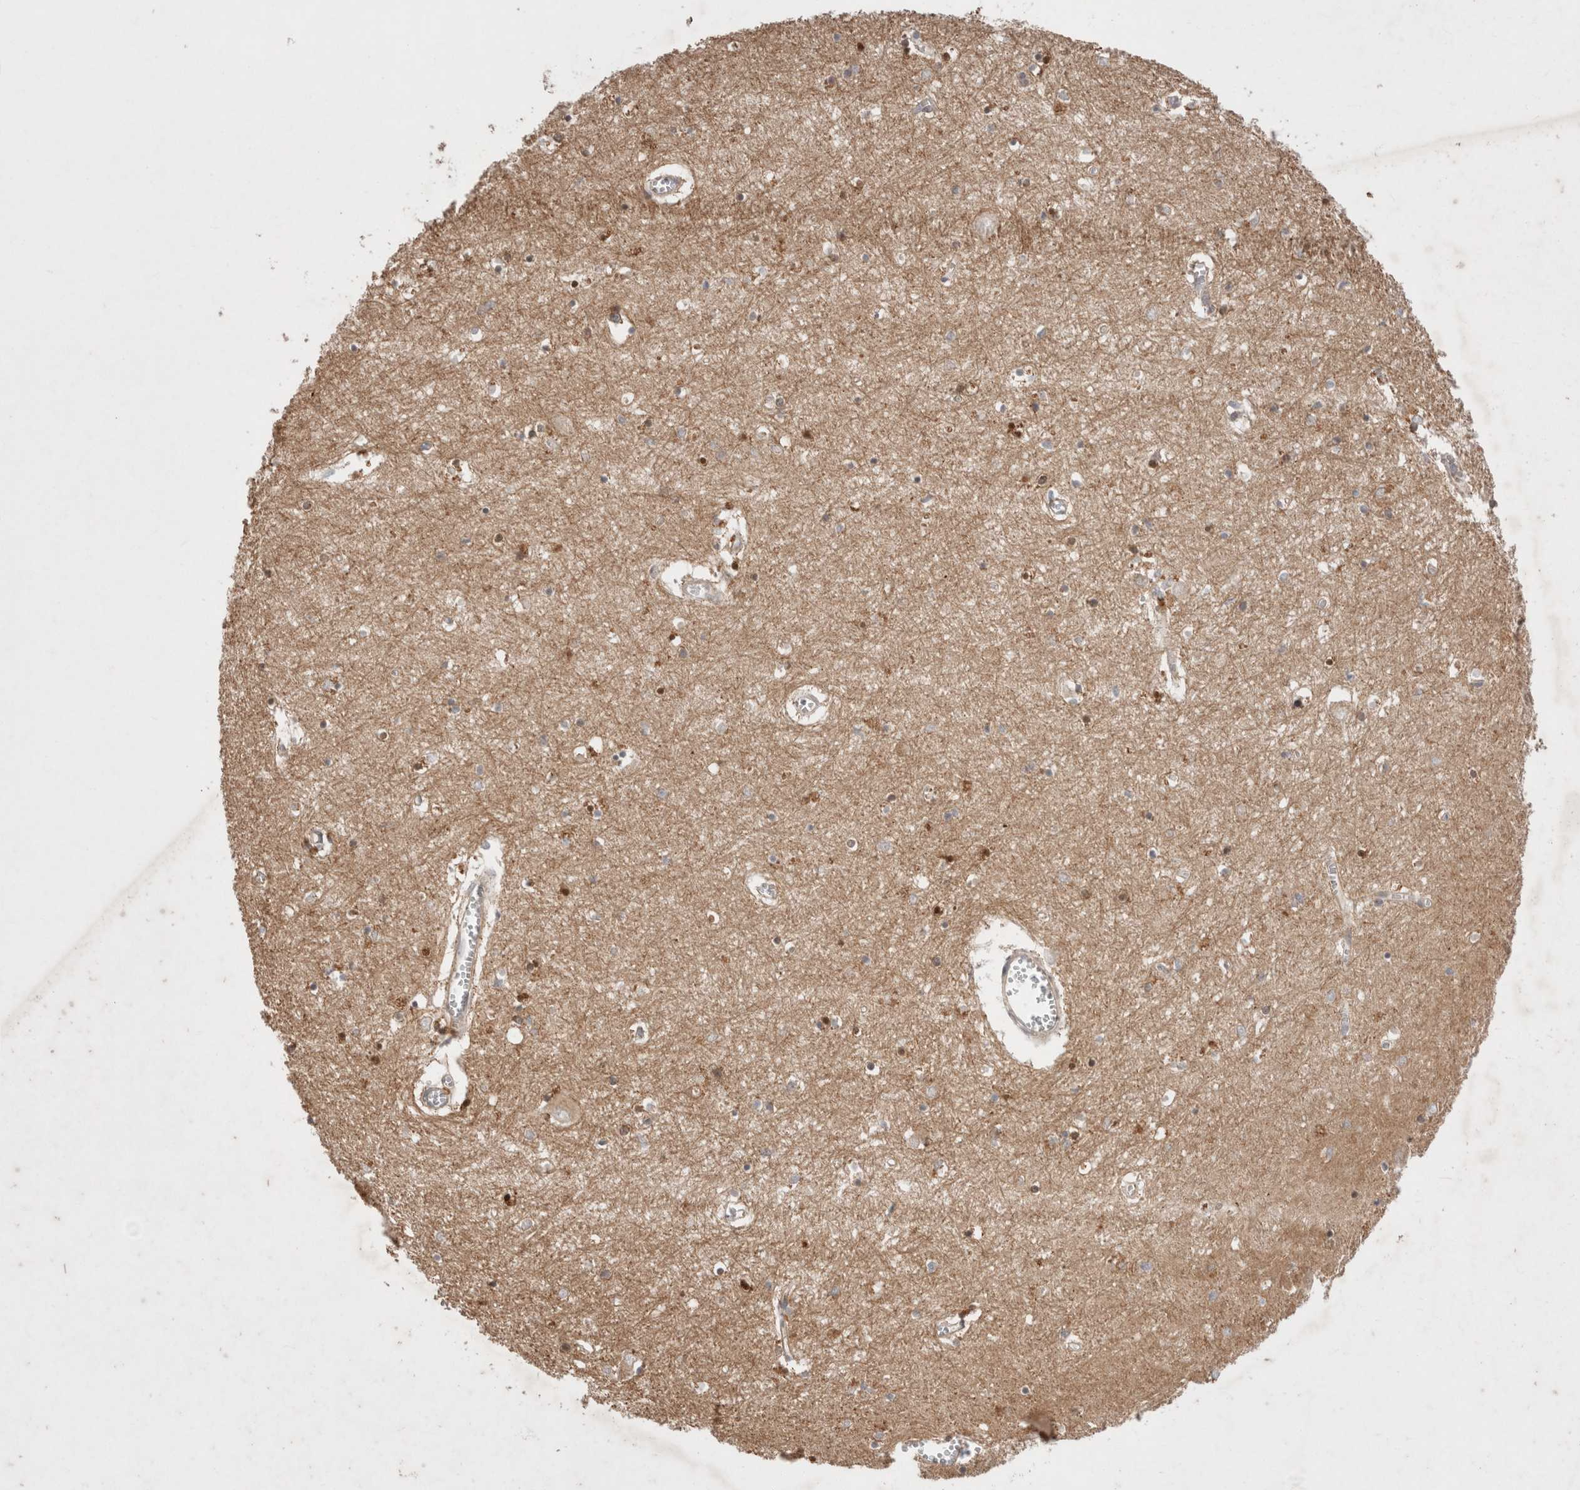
{"staining": {"intensity": "moderate", "quantity": "25%-75%", "location": "cytoplasmic/membranous"}, "tissue": "hippocampus", "cell_type": "Glial cells", "image_type": "normal", "snomed": [{"axis": "morphology", "description": "Normal tissue, NOS"}, {"axis": "topography", "description": "Hippocampus"}], "caption": "Immunohistochemistry (IHC) photomicrograph of benign human hippocampus stained for a protein (brown), which displays medium levels of moderate cytoplasmic/membranous staining in about 25%-75% of glial cells.", "gene": "HROB", "patient": {"sex": "male", "age": 70}}